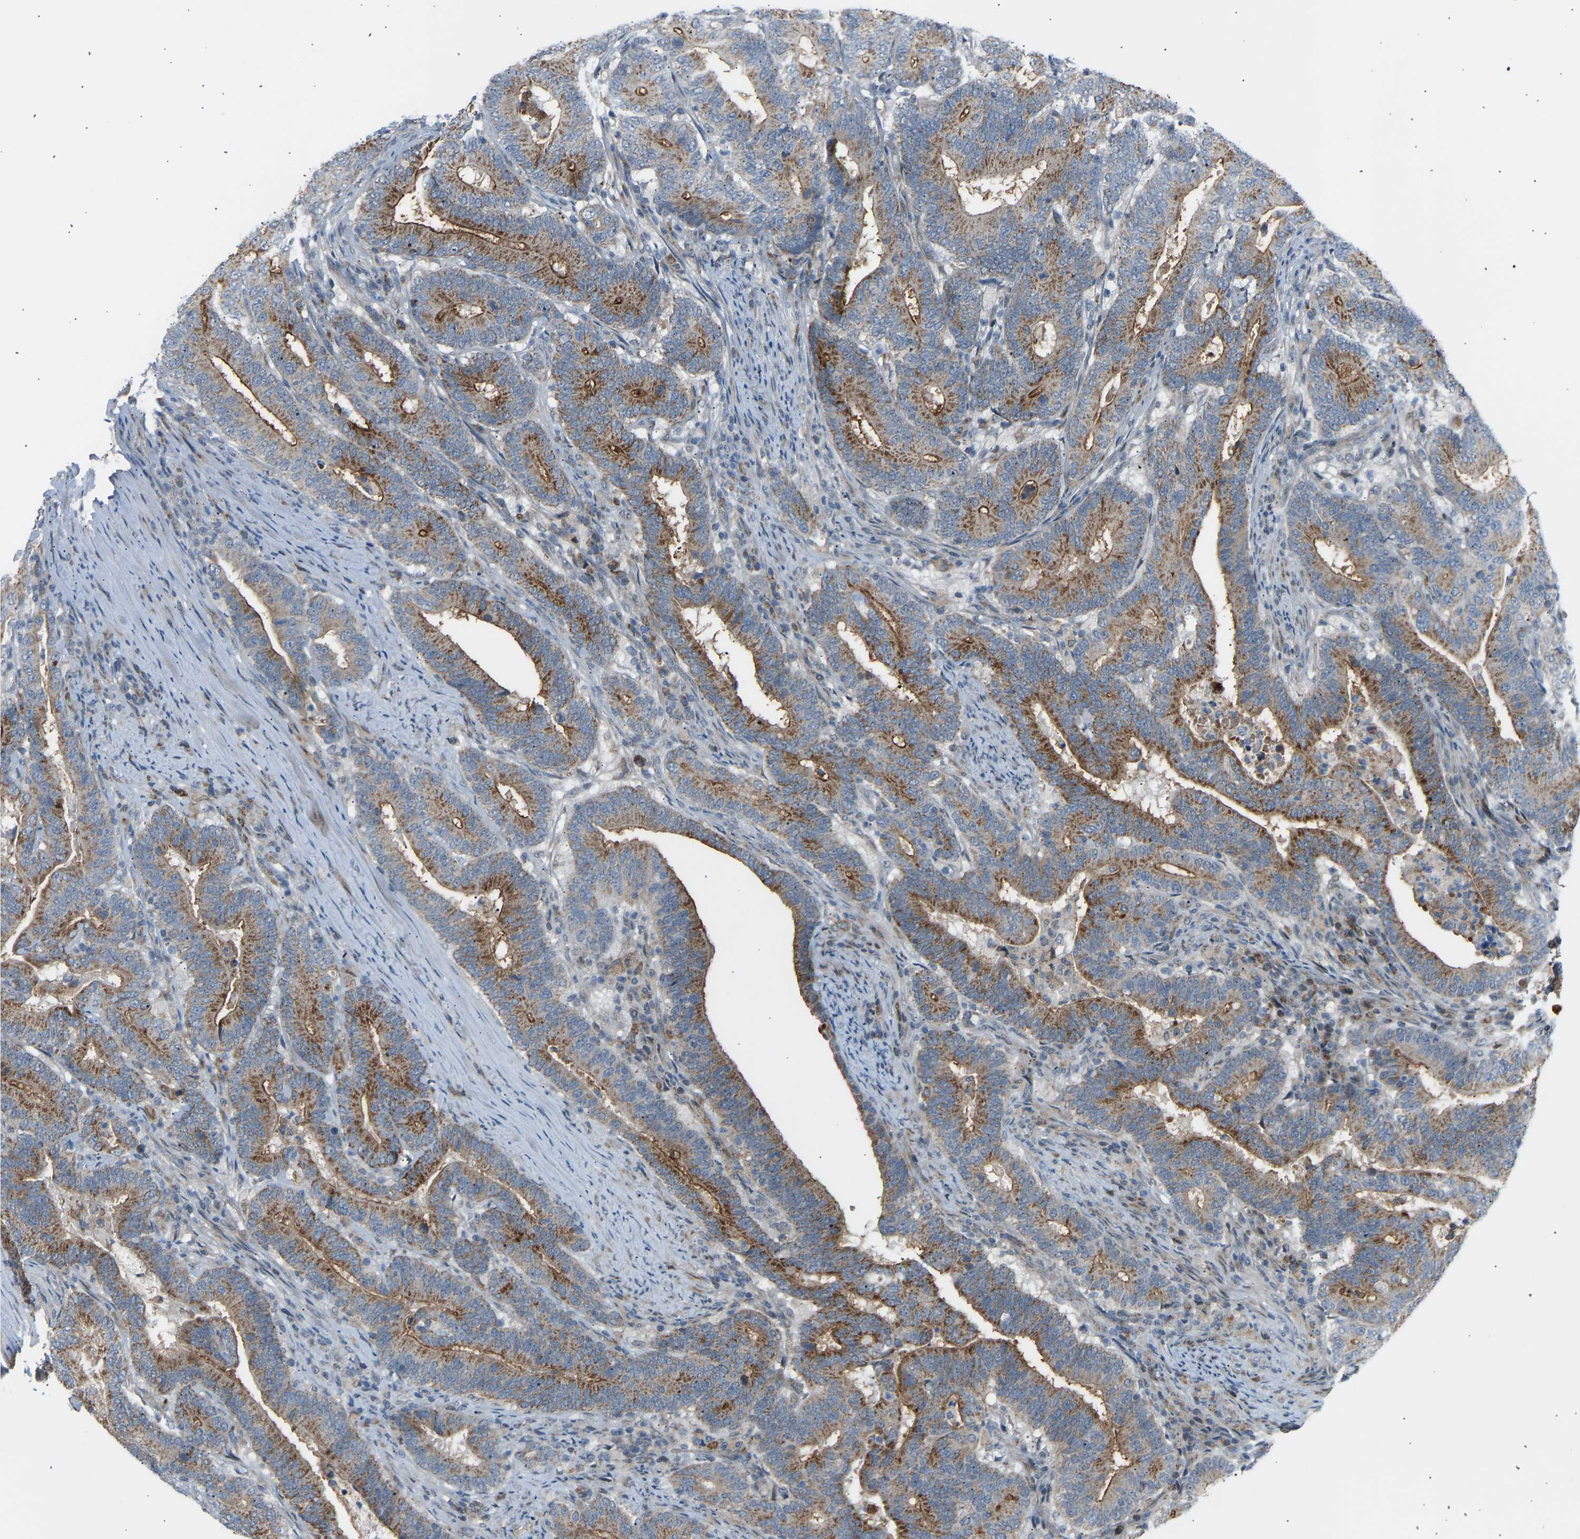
{"staining": {"intensity": "moderate", "quantity": ">75%", "location": "cytoplasmic/membranous"}, "tissue": "colorectal cancer", "cell_type": "Tumor cells", "image_type": "cancer", "snomed": [{"axis": "morphology", "description": "Adenocarcinoma, NOS"}, {"axis": "topography", "description": "Colon"}], "caption": "IHC photomicrograph of neoplastic tissue: human adenocarcinoma (colorectal) stained using immunohistochemistry (IHC) shows medium levels of moderate protein expression localized specifically in the cytoplasmic/membranous of tumor cells, appearing as a cytoplasmic/membranous brown color.", "gene": "VPS41", "patient": {"sex": "female", "age": 66}}